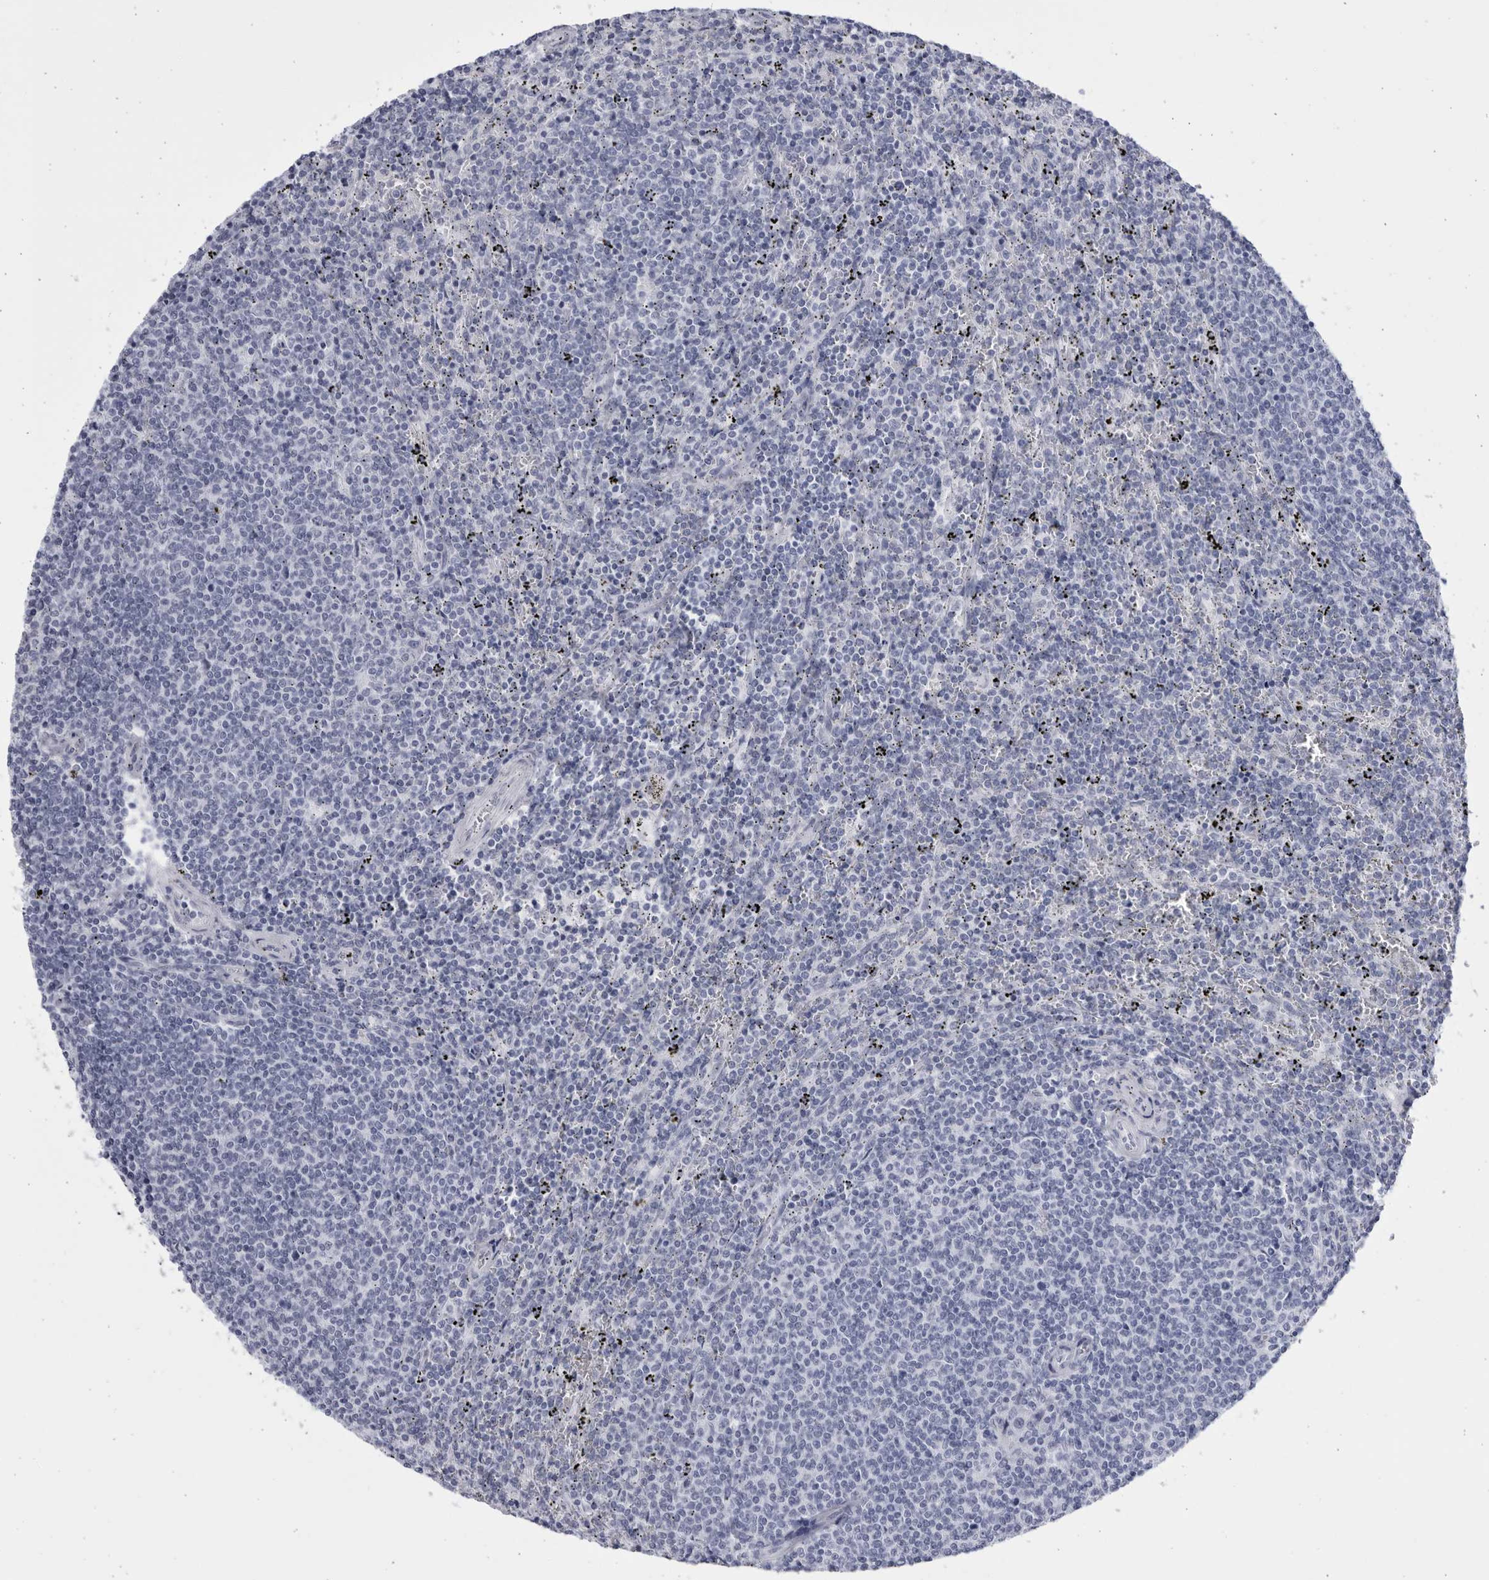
{"staining": {"intensity": "negative", "quantity": "none", "location": "none"}, "tissue": "lymphoma", "cell_type": "Tumor cells", "image_type": "cancer", "snomed": [{"axis": "morphology", "description": "Malignant lymphoma, non-Hodgkin's type, Low grade"}, {"axis": "topography", "description": "Spleen"}], "caption": "Immunohistochemistry (IHC) photomicrograph of low-grade malignant lymphoma, non-Hodgkin's type stained for a protein (brown), which displays no expression in tumor cells.", "gene": "CCDC181", "patient": {"sex": "female", "age": 50}}